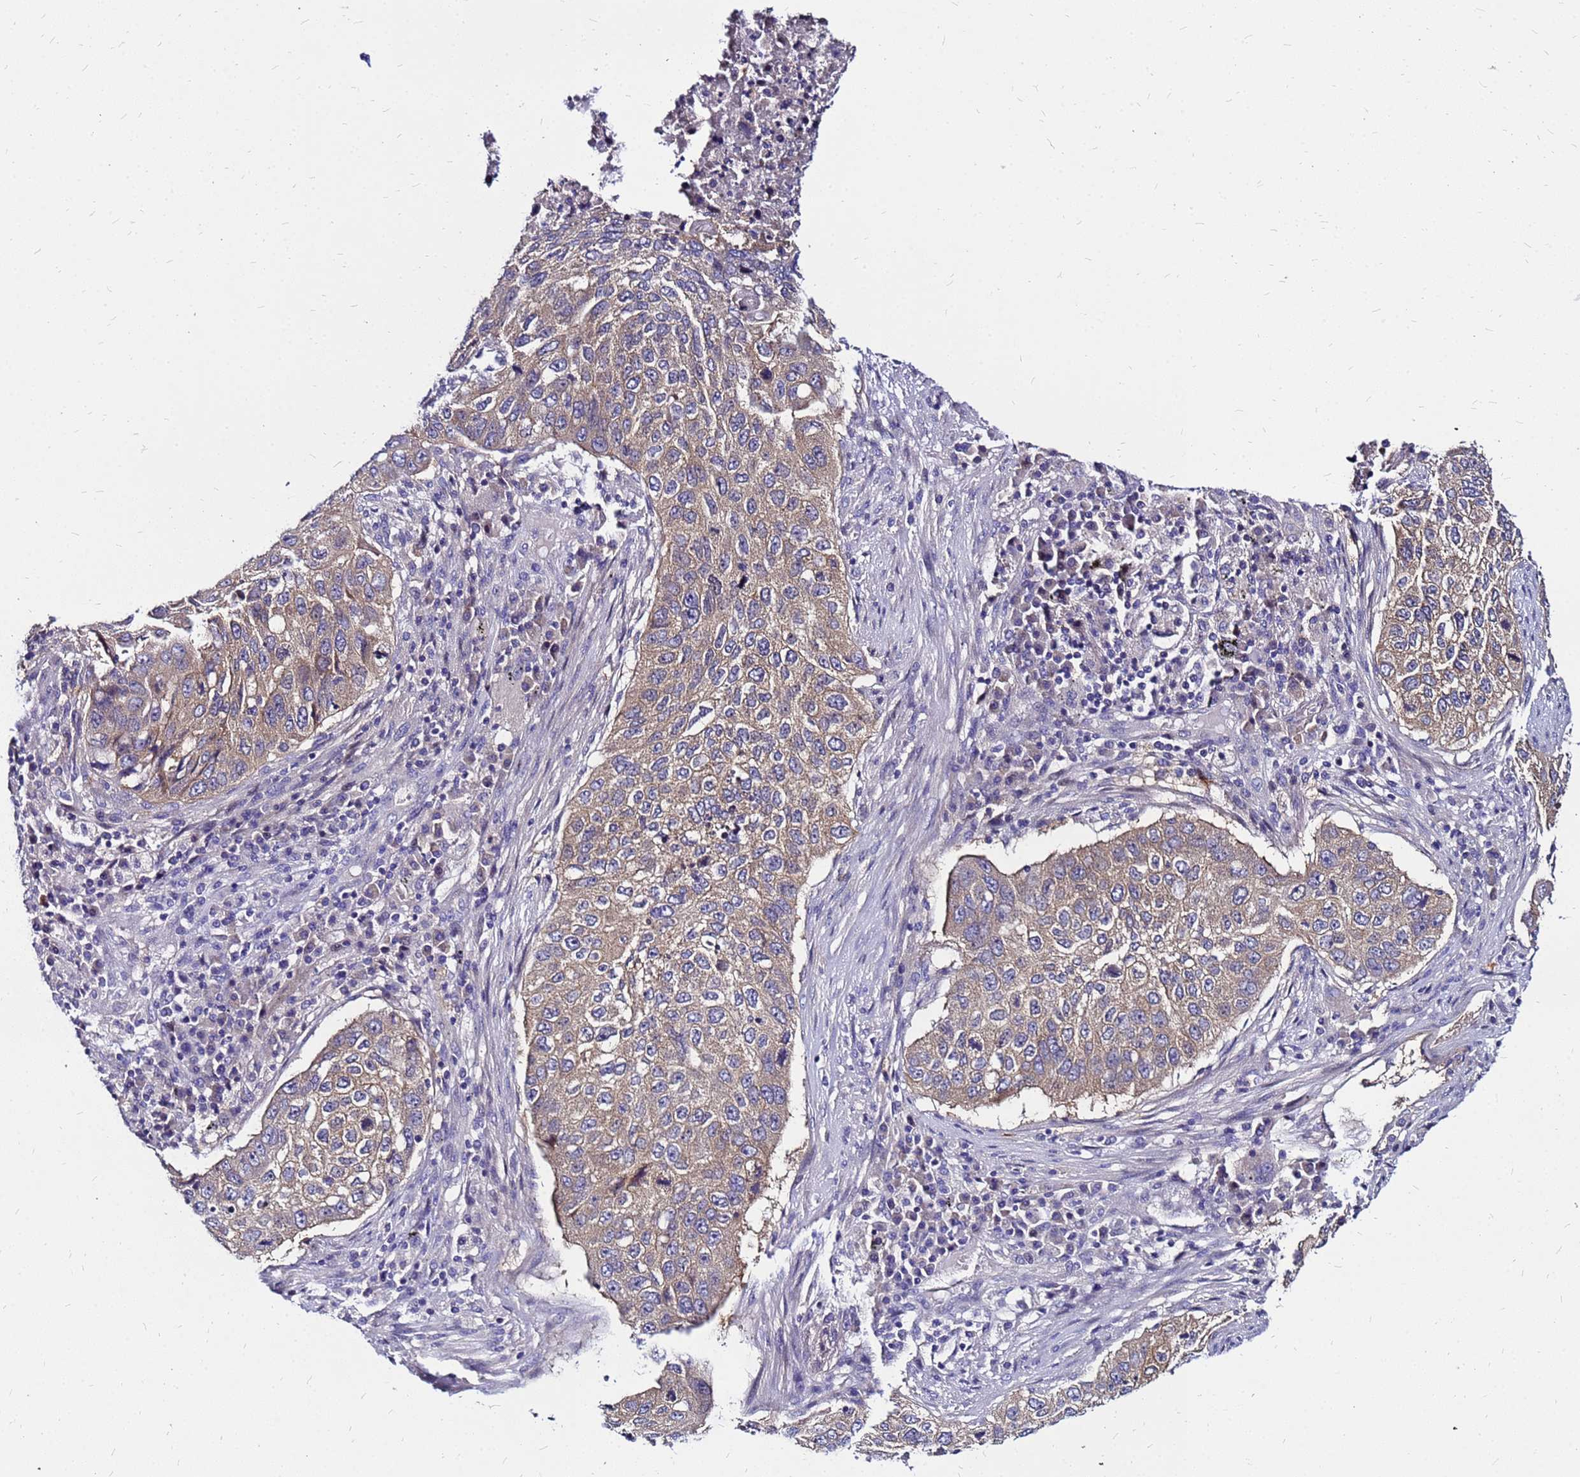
{"staining": {"intensity": "weak", "quantity": ">75%", "location": "cytoplasmic/membranous"}, "tissue": "lung cancer", "cell_type": "Tumor cells", "image_type": "cancer", "snomed": [{"axis": "morphology", "description": "Squamous cell carcinoma, NOS"}, {"axis": "topography", "description": "Lung"}], "caption": "Immunohistochemical staining of human lung cancer (squamous cell carcinoma) demonstrates low levels of weak cytoplasmic/membranous protein positivity in about >75% of tumor cells.", "gene": "ARHGEF5", "patient": {"sex": "female", "age": 63}}